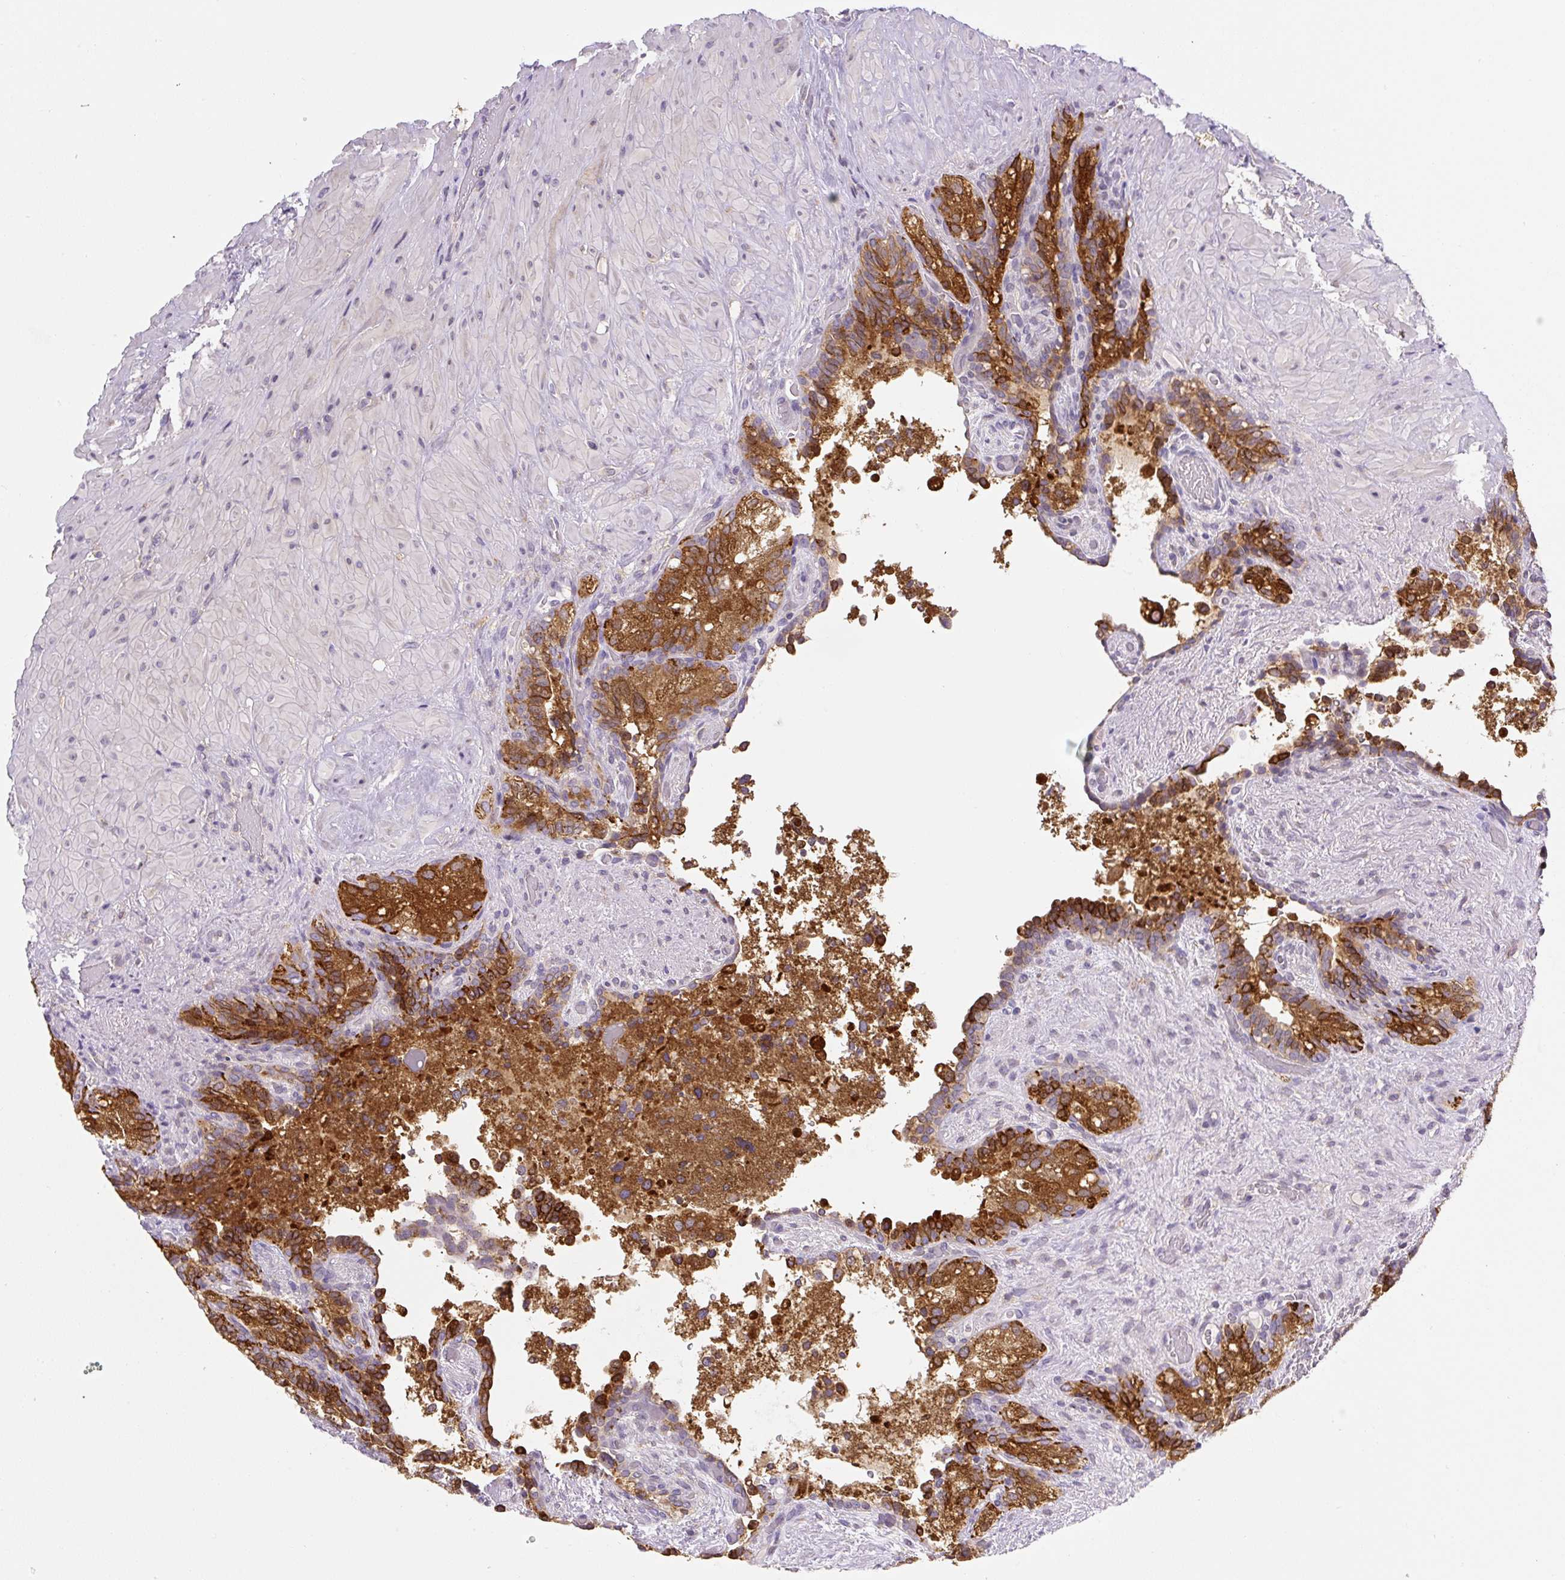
{"staining": {"intensity": "strong", "quantity": ">75%", "location": "cytoplasmic/membranous"}, "tissue": "seminal vesicle", "cell_type": "Glandular cells", "image_type": "normal", "snomed": [{"axis": "morphology", "description": "Normal tissue, NOS"}, {"axis": "topography", "description": "Seminal veicle"}], "caption": "Protein positivity by IHC reveals strong cytoplasmic/membranous expression in about >75% of glandular cells in unremarkable seminal vesicle. Immunohistochemistry (ihc) stains the protein of interest in brown and the nuclei are stained blue.", "gene": "PLA2G4A", "patient": {"sex": "male", "age": 69}}